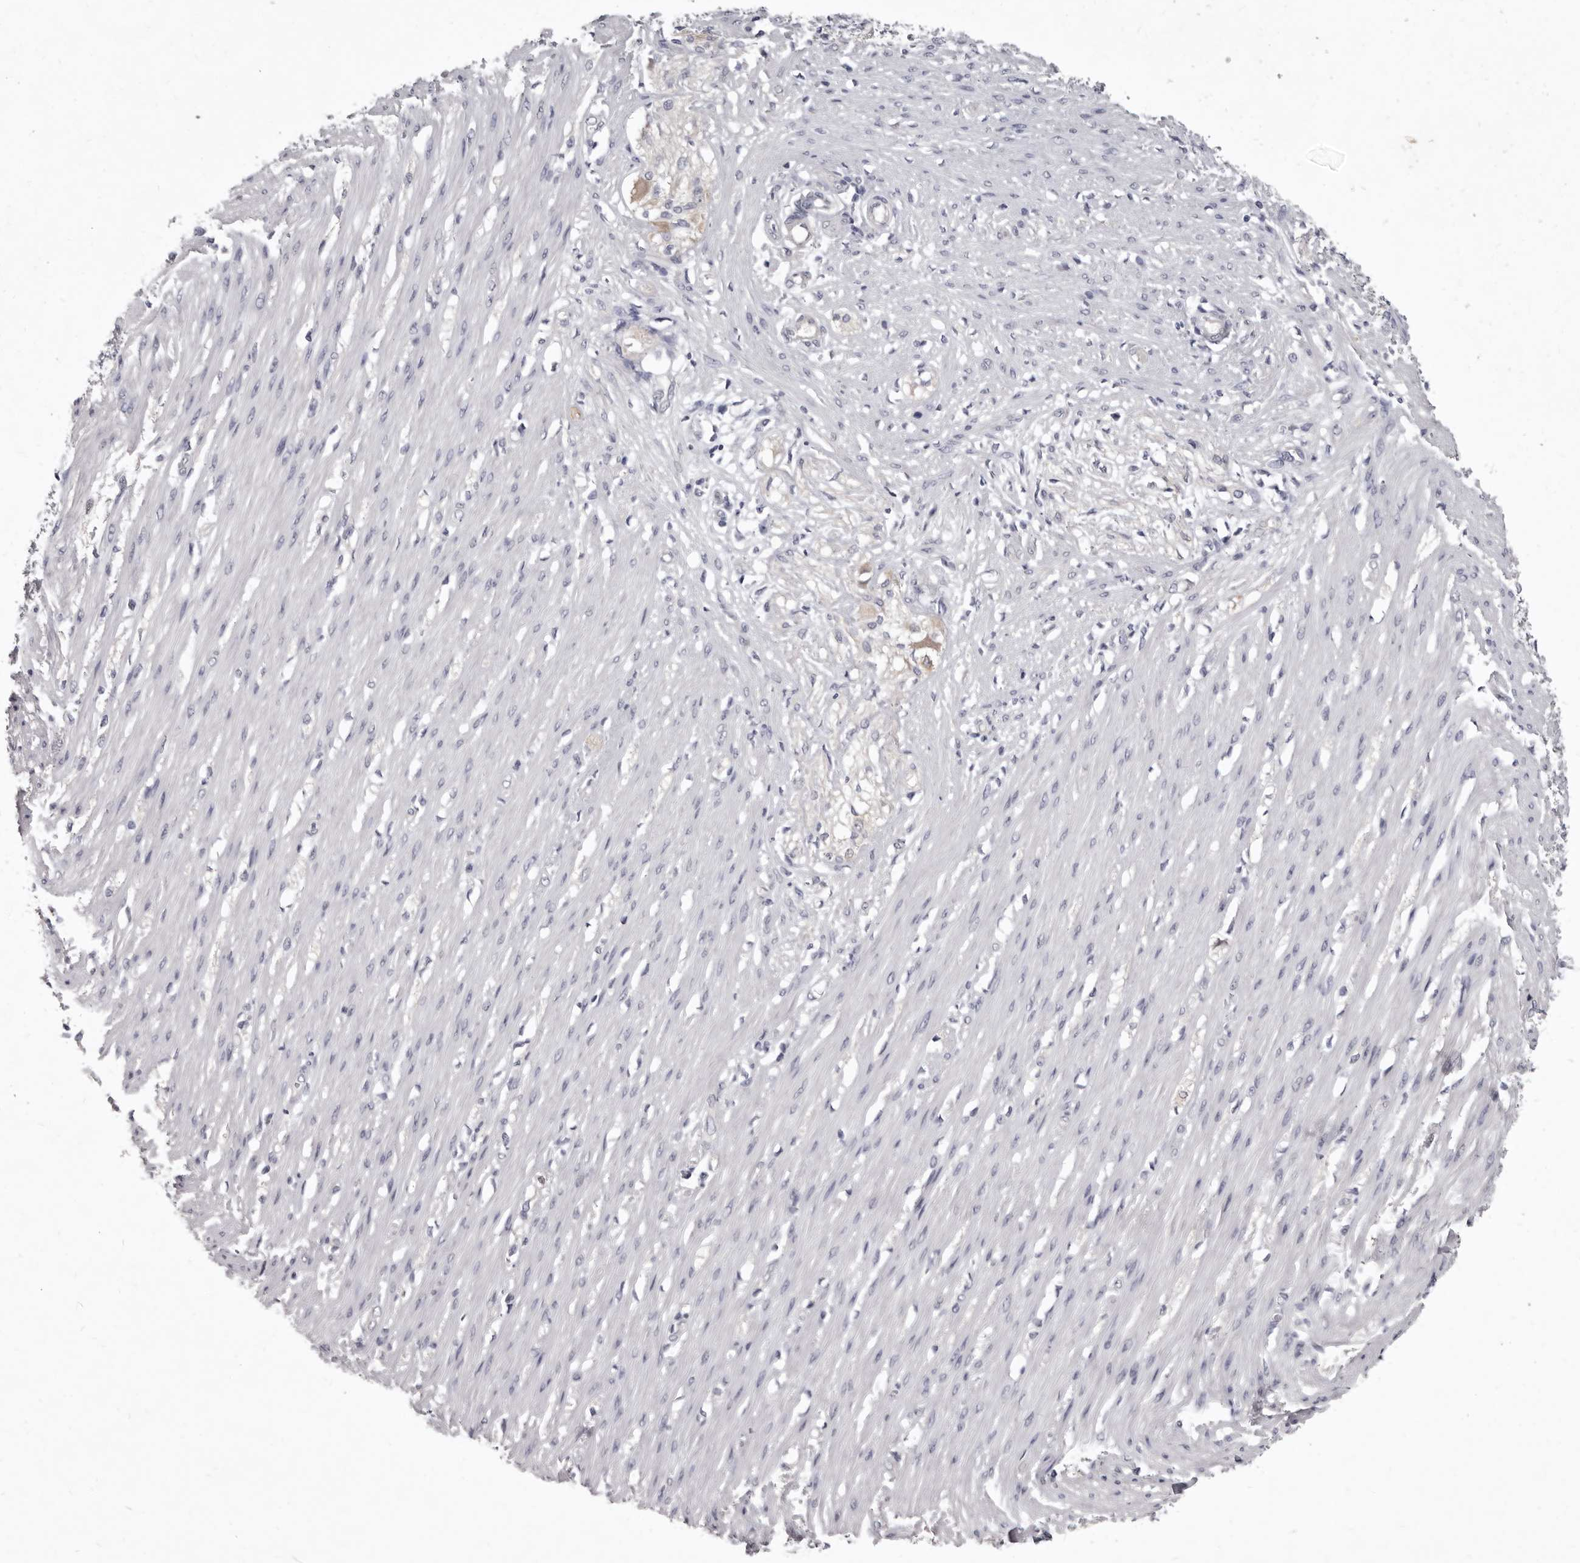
{"staining": {"intensity": "negative", "quantity": "none", "location": "none"}, "tissue": "smooth muscle", "cell_type": "Smooth muscle cells", "image_type": "normal", "snomed": [{"axis": "morphology", "description": "Normal tissue, NOS"}, {"axis": "morphology", "description": "Adenocarcinoma, NOS"}, {"axis": "topography", "description": "Colon"}, {"axis": "topography", "description": "Peripheral nerve tissue"}], "caption": "Immunohistochemical staining of unremarkable smooth muscle exhibits no significant positivity in smooth muscle cells.", "gene": "GSK3B", "patient": {"sex": "male", "age": 14}}